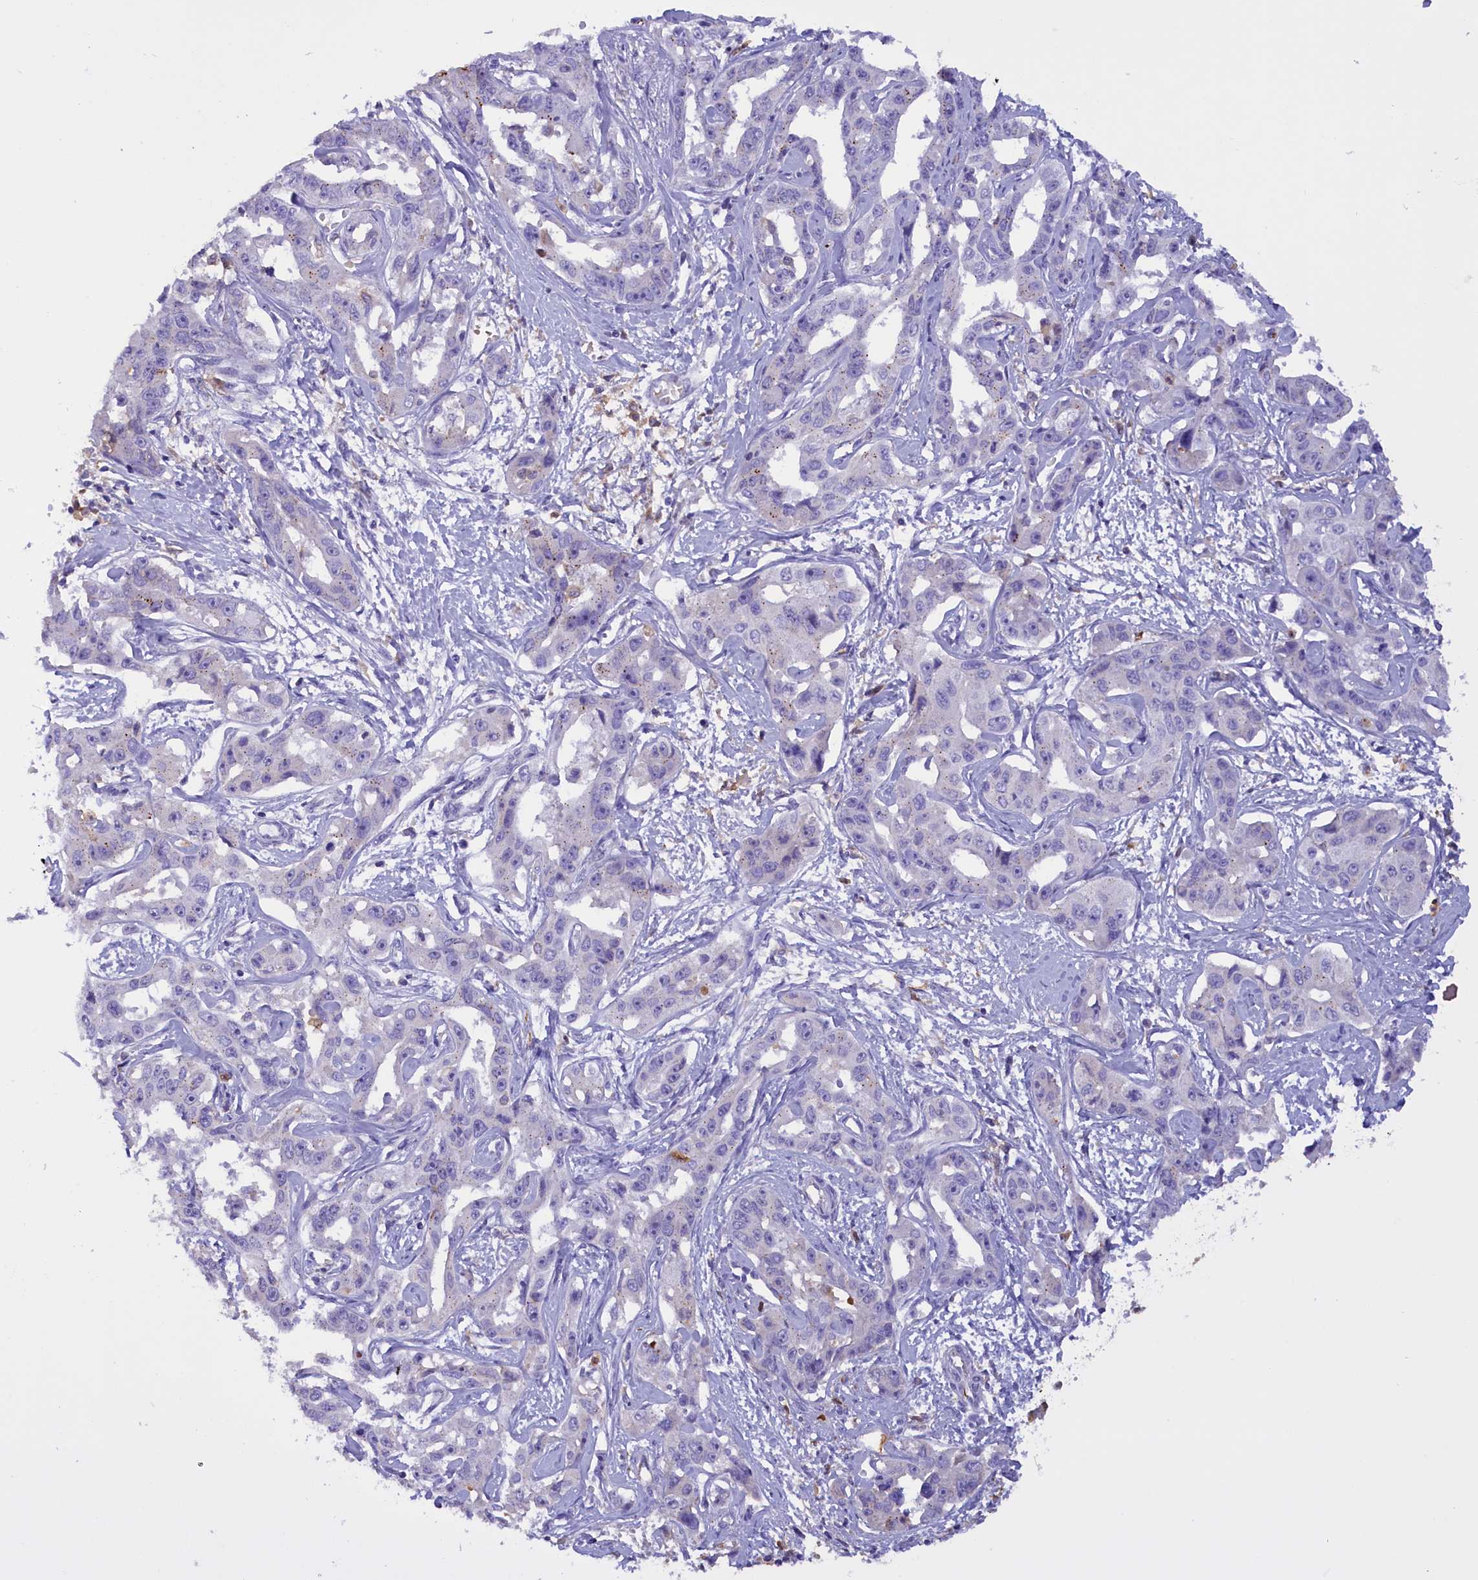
{"staining": {"intensity": "negative", "quantity": "none", "location": "none"}, "tissue": "liver cancer", "cell_type": "Tumor cells", "image_type": "cancer", "snomed": [{"axis": "morphology", "description": "Cholangiocarcinoma"}, {"axis": "topography", "description": "Liver"}], "caption": "The photomicrograph shows no significant expression in tumor cells of liver cancer.", "gene": "FAM149B1", "patient": {"sex": "male", "age": 59}}